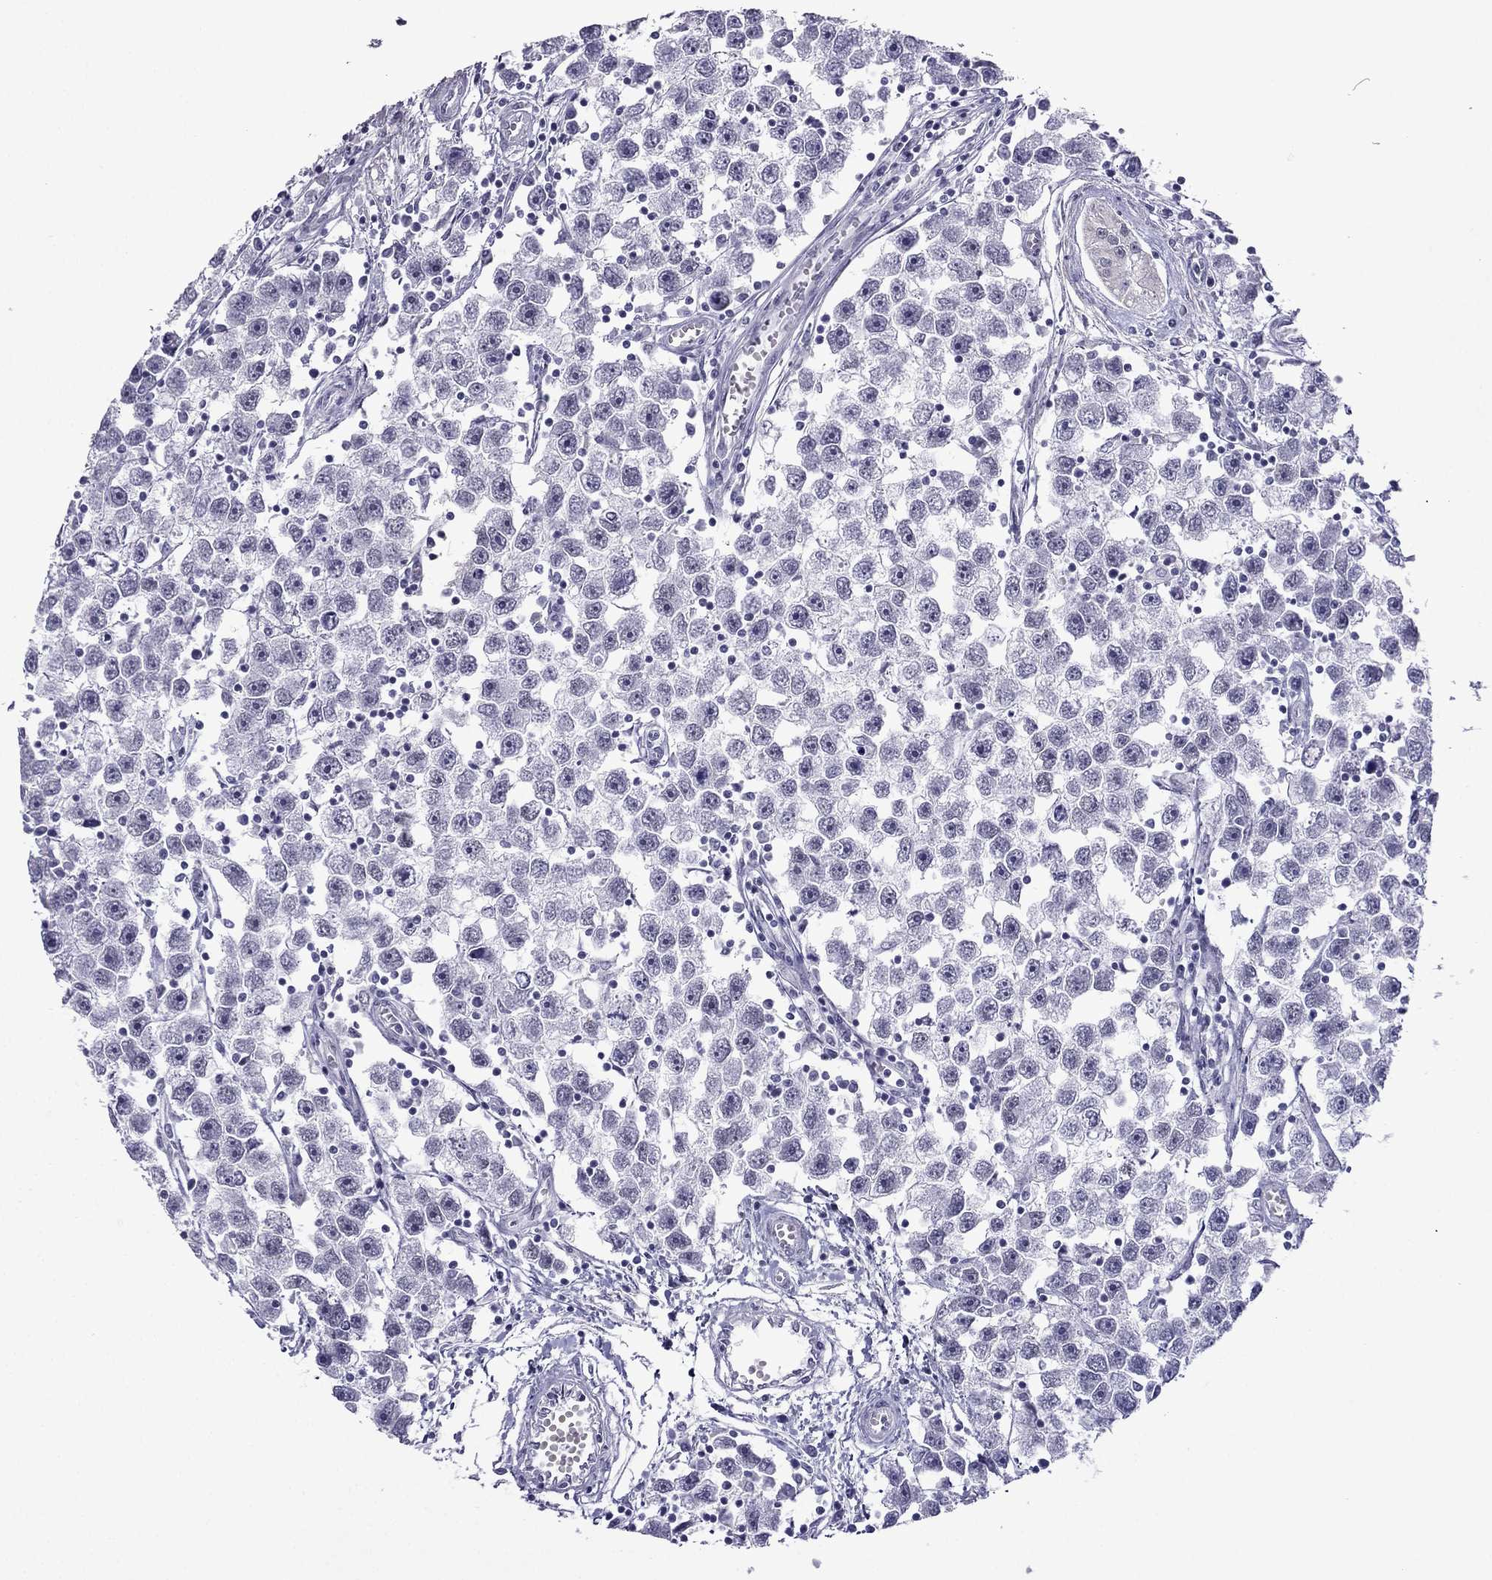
{"staining": {"intensity": "negative", "quantity": "none", "location": "none"}, "tissue": "testis cancer", "cell_type": "Tumor cells", "image_type": "cancer", "snomed": [{"axis": "morphology", "description": "Seminoma, NOS"}, {"axis": "topography", "description": "Testis"}], "caption": "Immunohistochemistry image of testis seminoma stained for a protein (brown), which displays no staining in tumor cells. (DAB immunohistochemistry (IHC) visualized using brightfield microscopy, high magnification).", "gene": "MYLK3", "patient": {"sex": "male", "age": 30}}